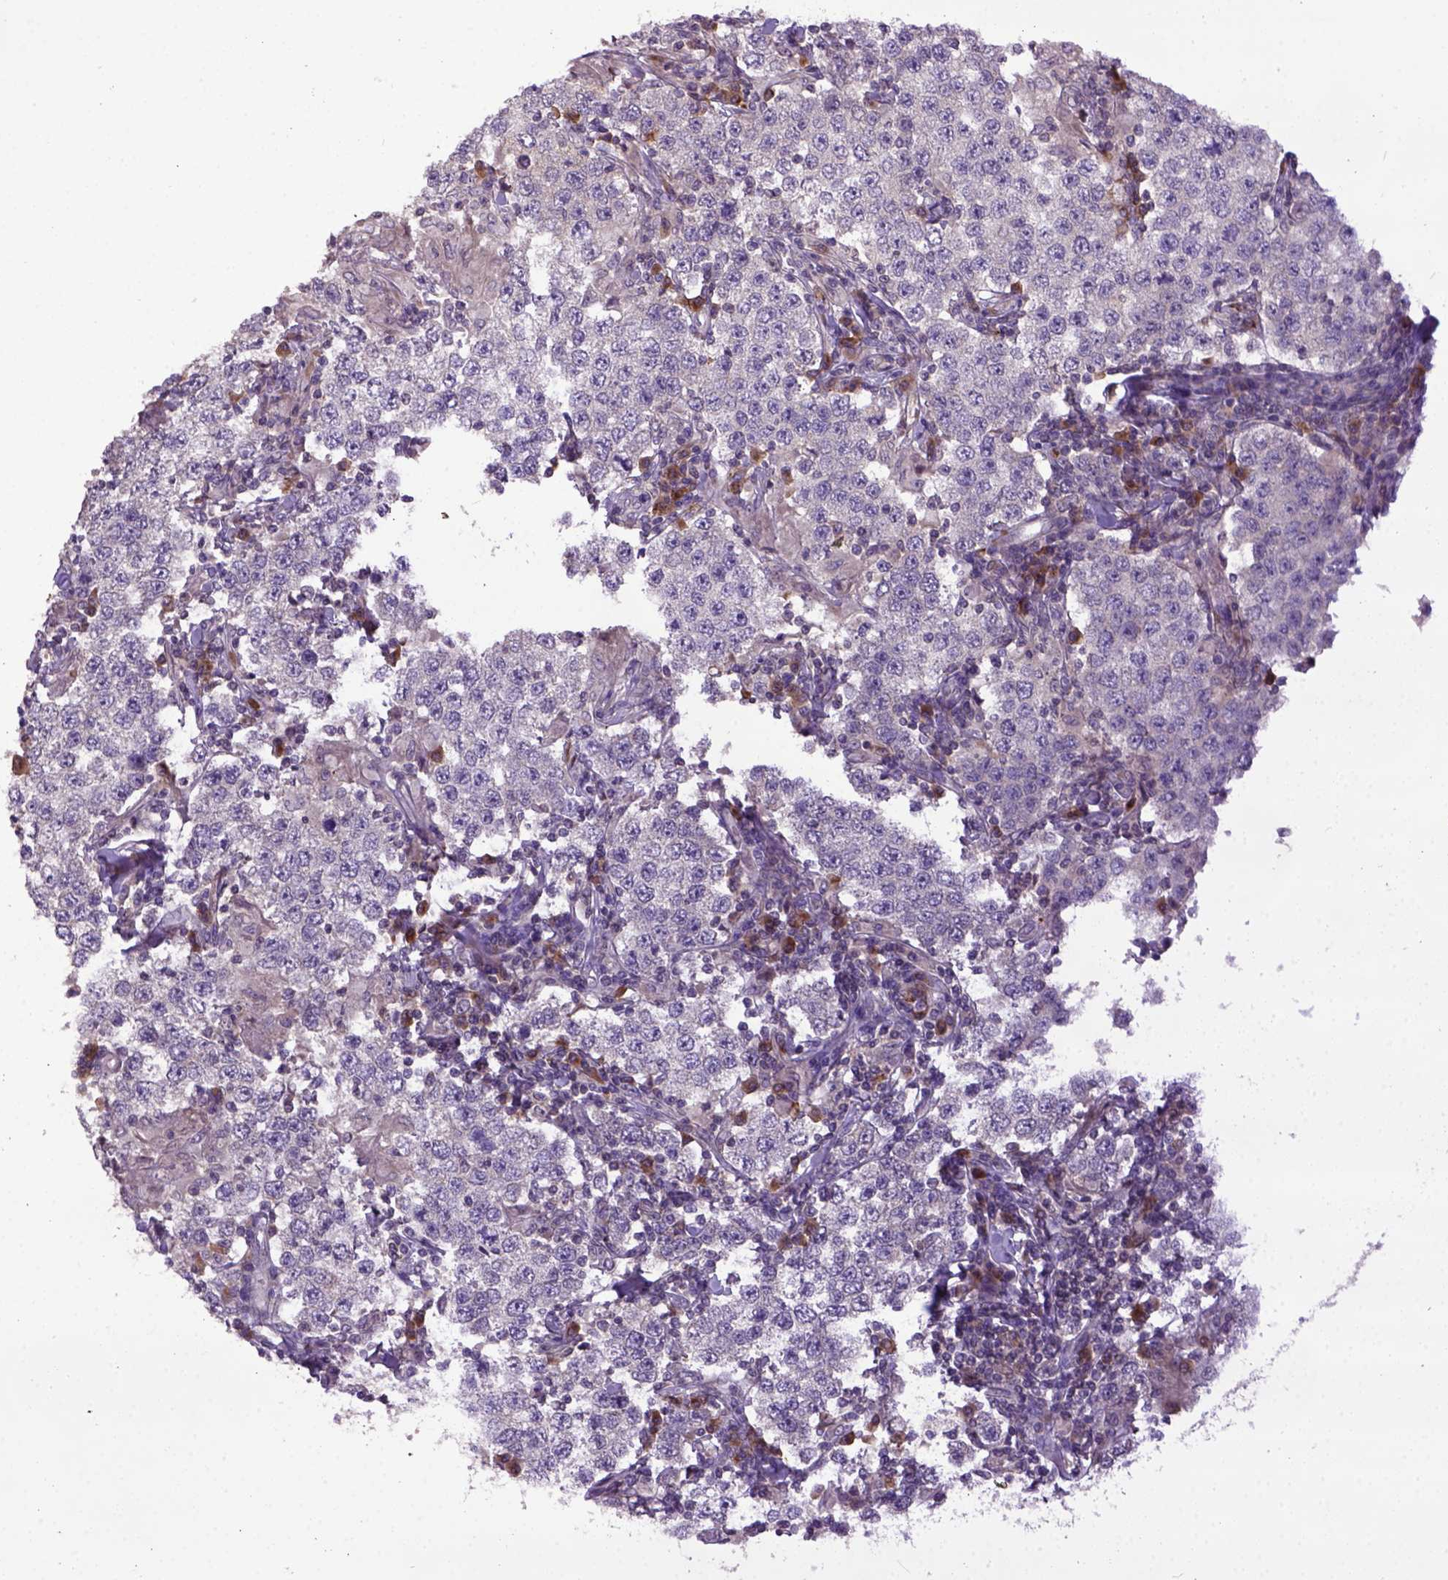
{"staining": {"intensity": "negative", "quantity": "none", "location": "none"}, "tissue": "testis cancer", "cell_type": "Tumor cells", "image_type": "cancer", "snomed": [{"axis": "morphology", "description": "Seminoma, NOS"}, {"axis": "morphology", "description": "Carcinoma, Embryonal, NOS"}, {"axis": "topography", "description": "Testis"}], "caption": "Protein analysis of testis cancer exhibits no significant staining in tumor cells. (DAB (3,3'-diaminobenzidine) immunohistochemistry with hematoxylin counter stain).", "gene": "CPNE1", "patient": {"sex": "male", "age": 41}}